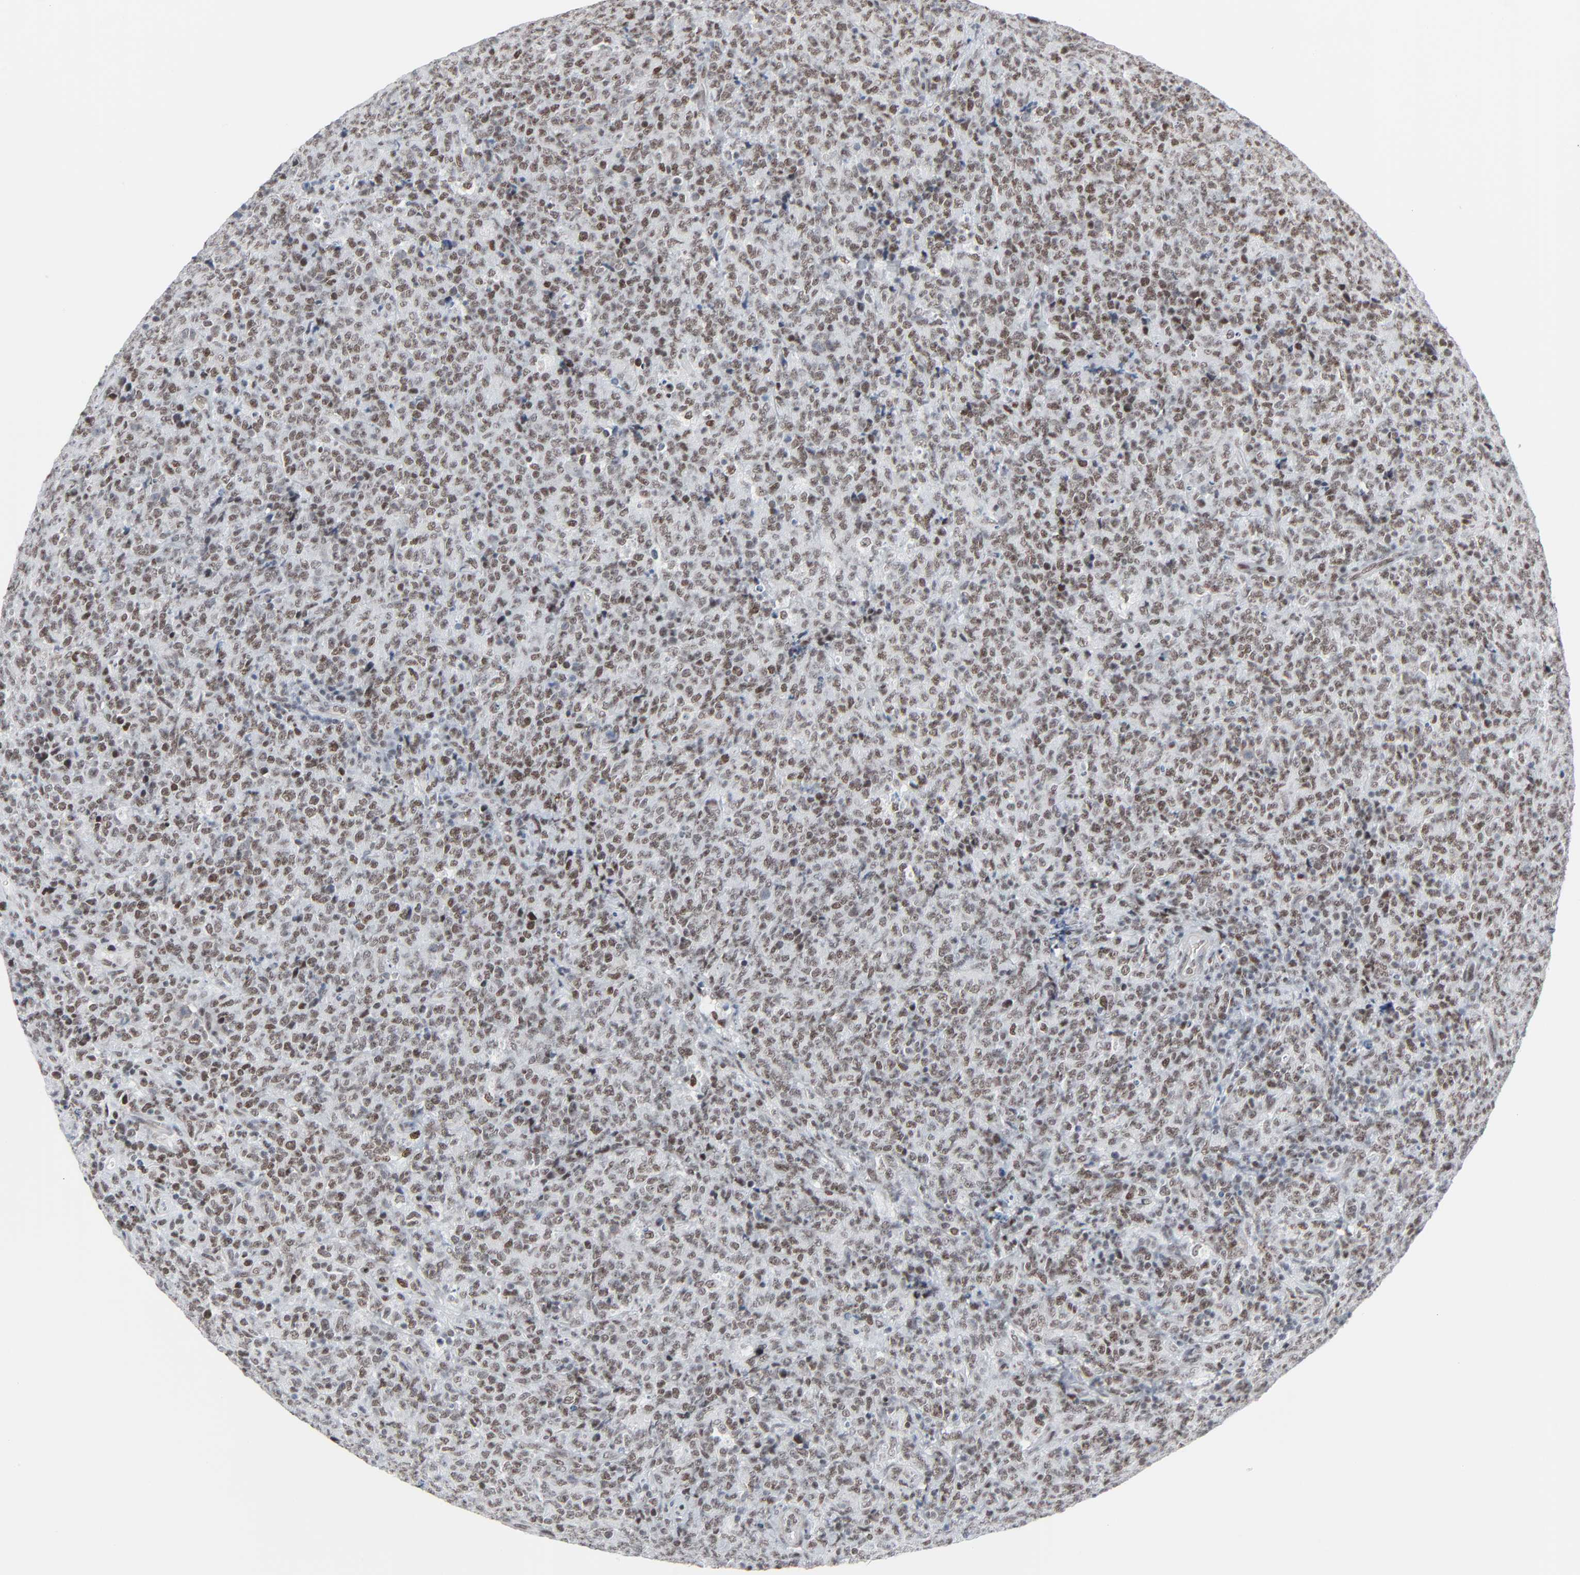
{"staining": {"intensity": "weak", "quantity": "25%-75%", "location": "nuclear"}, "tissue": "lymphoma", "cell_type": "Tumor cells", "image_type": "cancer", "snomed": [{"axis": "morphology", "description": "Malignant lymphoma, non-Hodgkin's type, High grade"}, {"axis": "topography", "description": "Tonsil"}], "caption": "This is a photomicrograph of immunohistochemistry (IHC) staining of high-grade malignant lymphoma, non-Hodgkin's type, which shows weak staining in the nuclear of tumor cells.", "gene": "FBXO28", "patient": {"sex": "female", "age": 36}}